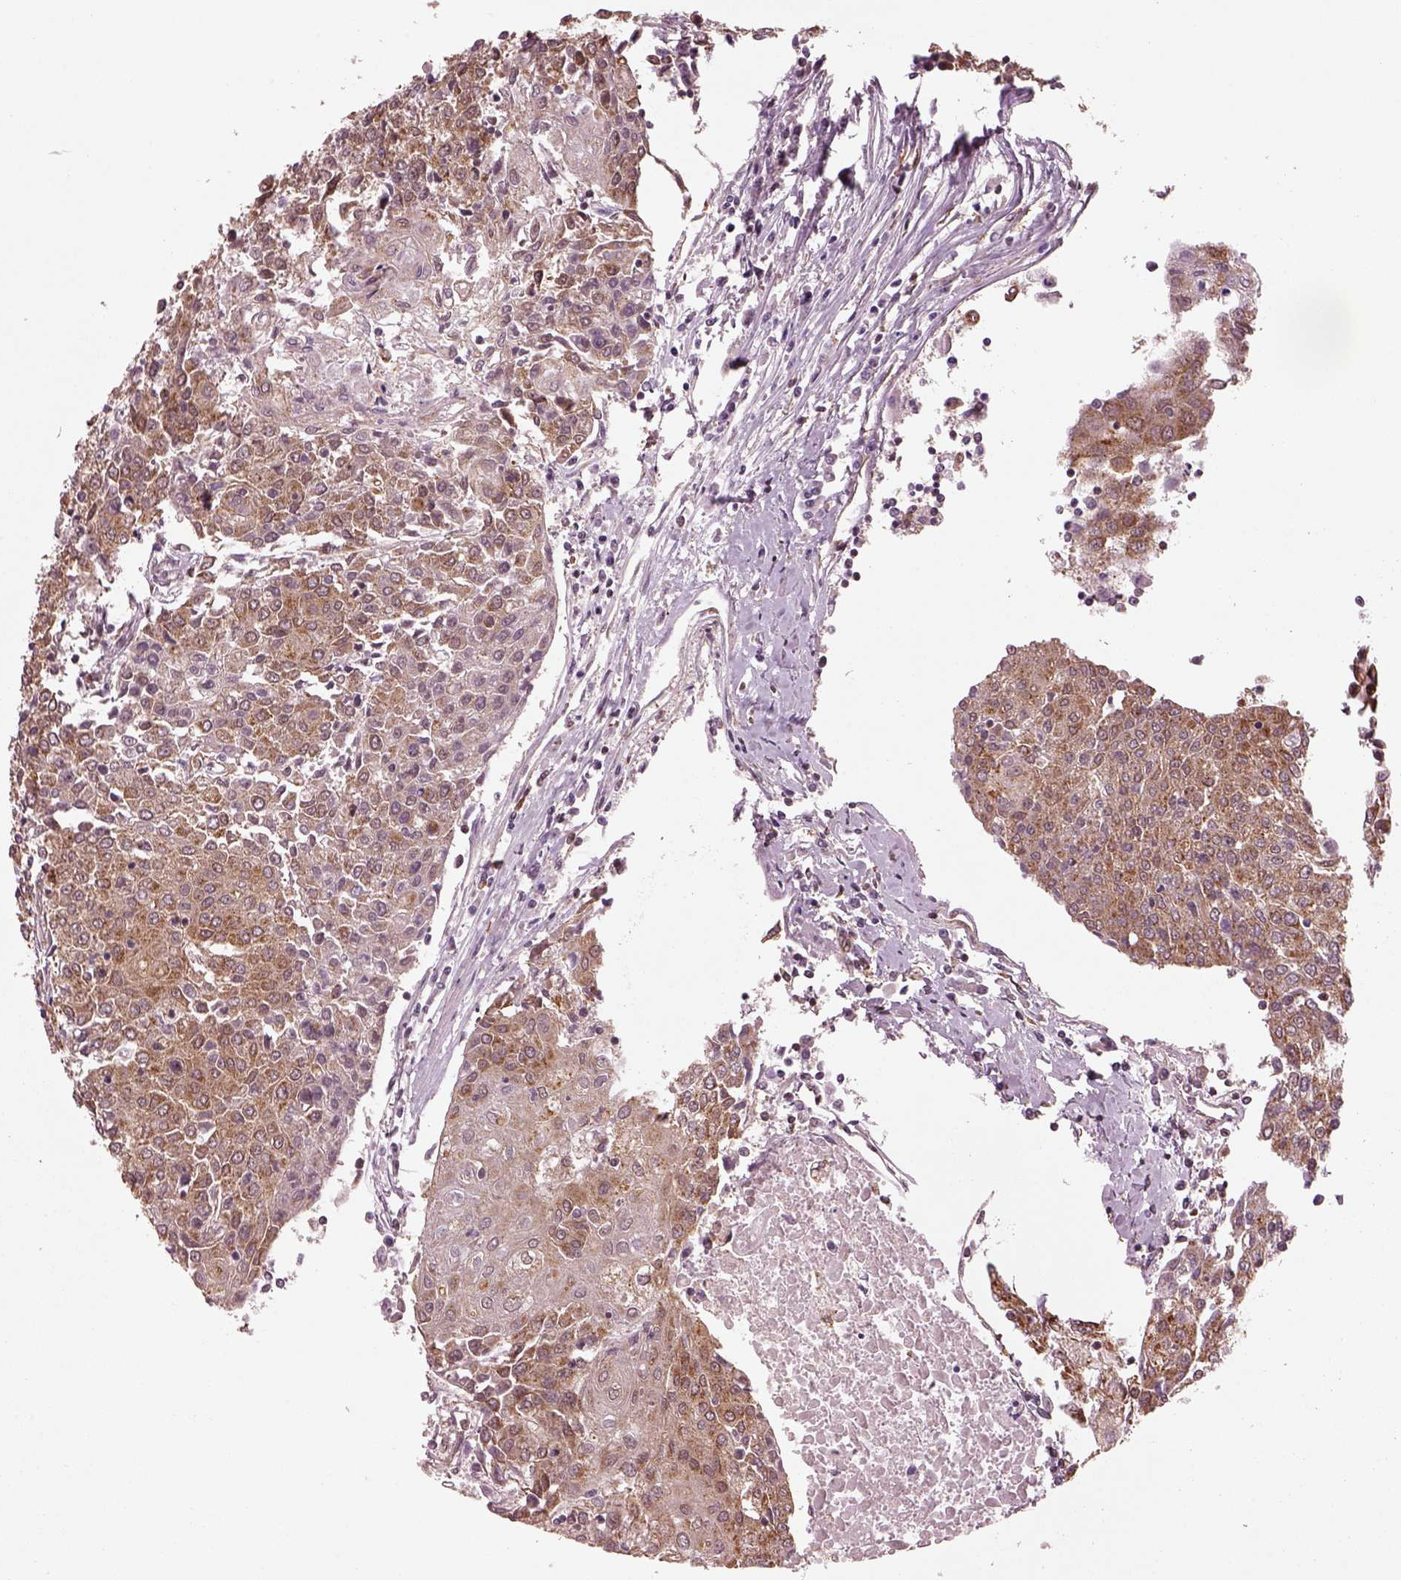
{"staining": {"intensity": "moderate", "quantity": "25%-75%", "location": "cytoplasmic/membranous"}, "tissue": "urothelial cancer", "cell_type": "Tumor cells", "image_type": "cancer", "snomed": [{"axis": "morphology", "description": "Urothelial carcinoma, High grade"}, {"axis": "topography", "description": "Urinary bladder"}], "caption": "Human urothelial cancer stained with a protein marker reveals moderate staining in tumor cells.", "gene": "WASHC2A", "patient": {"sex": "female", "age": 85}}